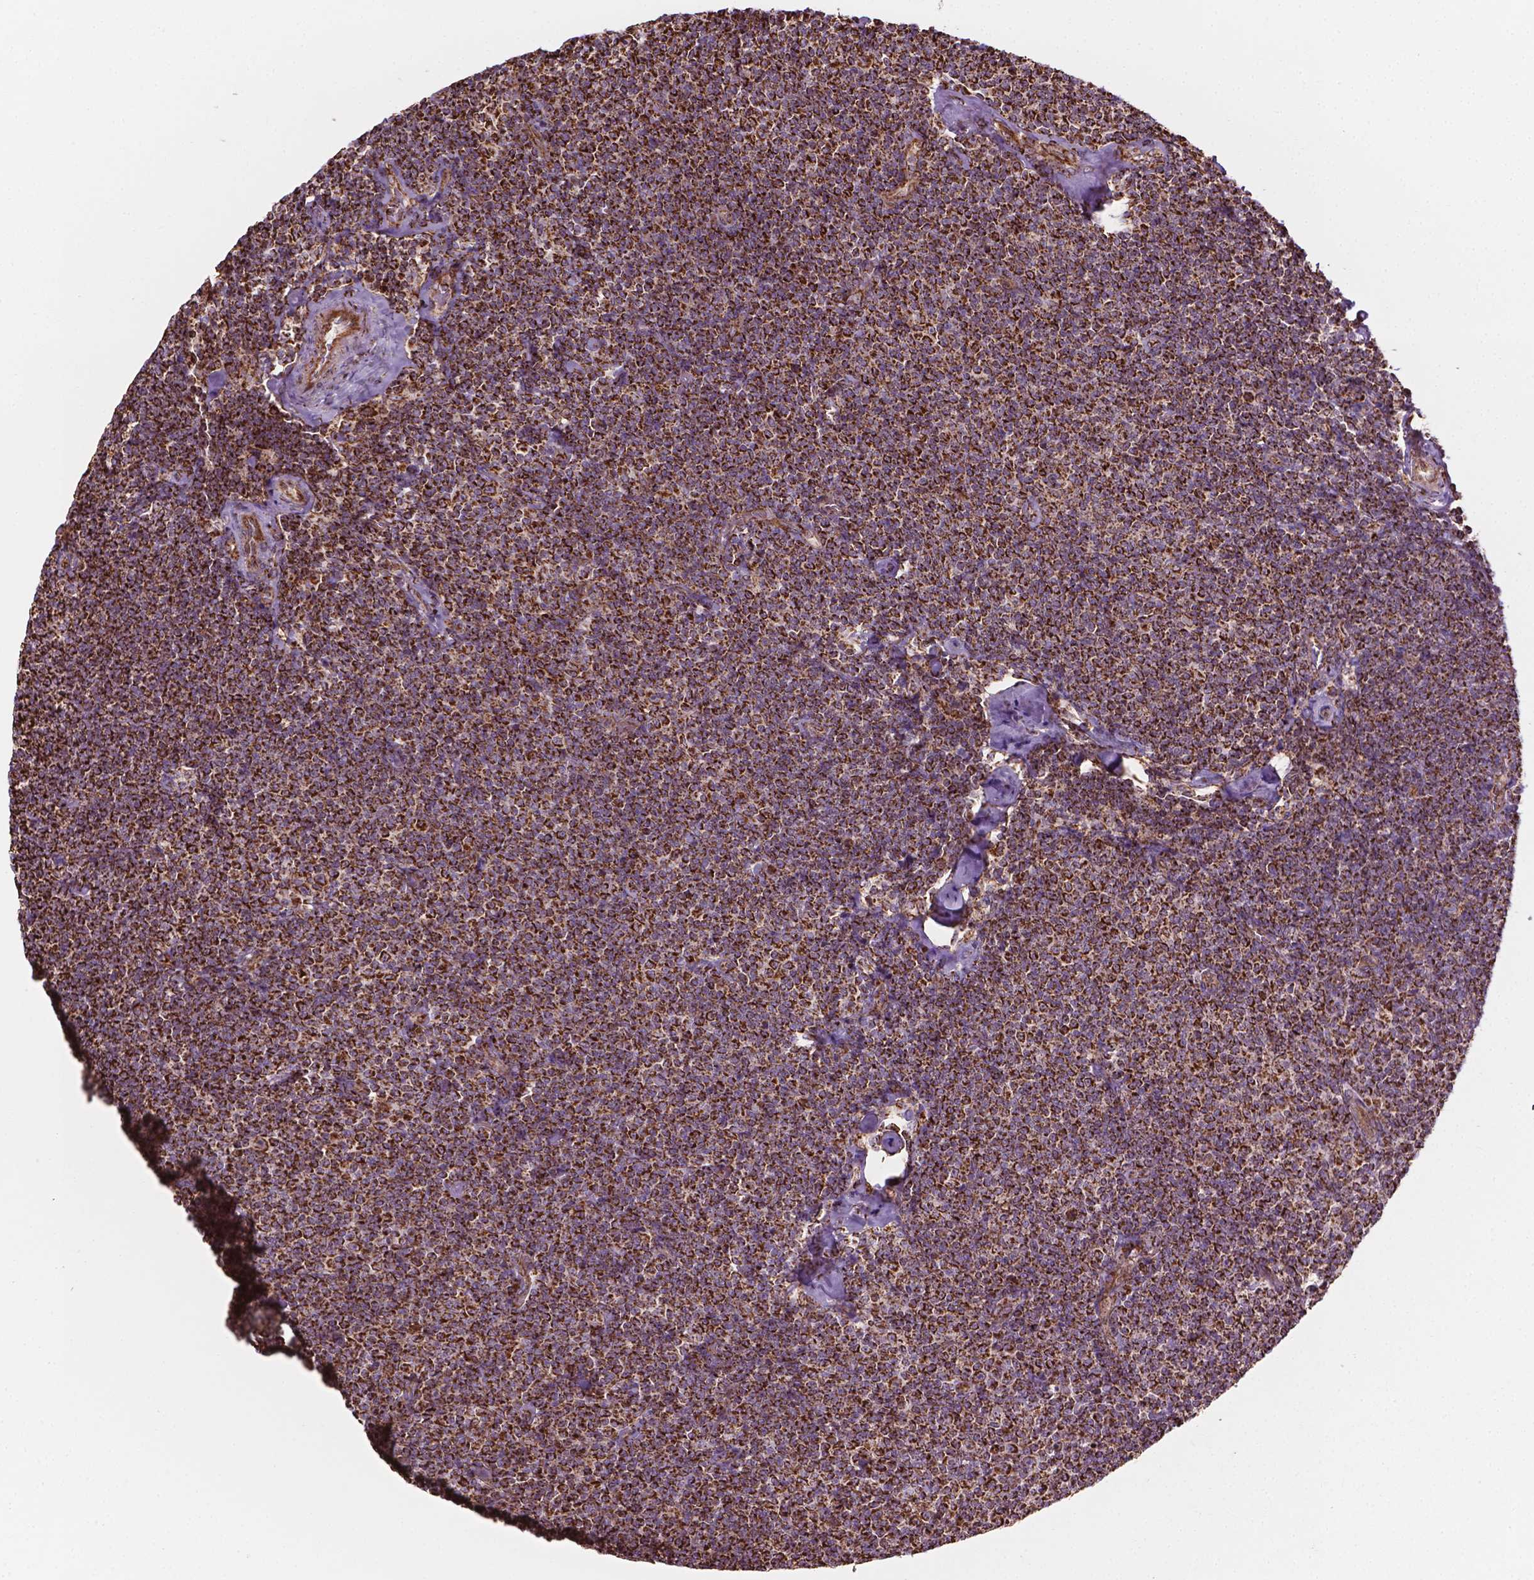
{"staining": {"intensity": "moderate", "quantity": ">75%", "location": "cytoplasmic/membranous"}, "tissue": "lymphoma", "cell_type": "Tumor cells", "image_type": "cancer", "snomed": [{"axis": "morphology", "description": "Malignant lymphoma, non-Hodgkin's type, Low grade"}, {"axis": "topography", "description": "Lymph node"}], "caption": "Human low-grade malignant lymphoma, non-Hodgkin's type stained for a protein (brown) exhibits moderate cytoplasmic/membranous positive expression in about >75% of tumor cells.", "gene": "HS3ST3A1", "patient": {"sex": "male", "age": 81}}